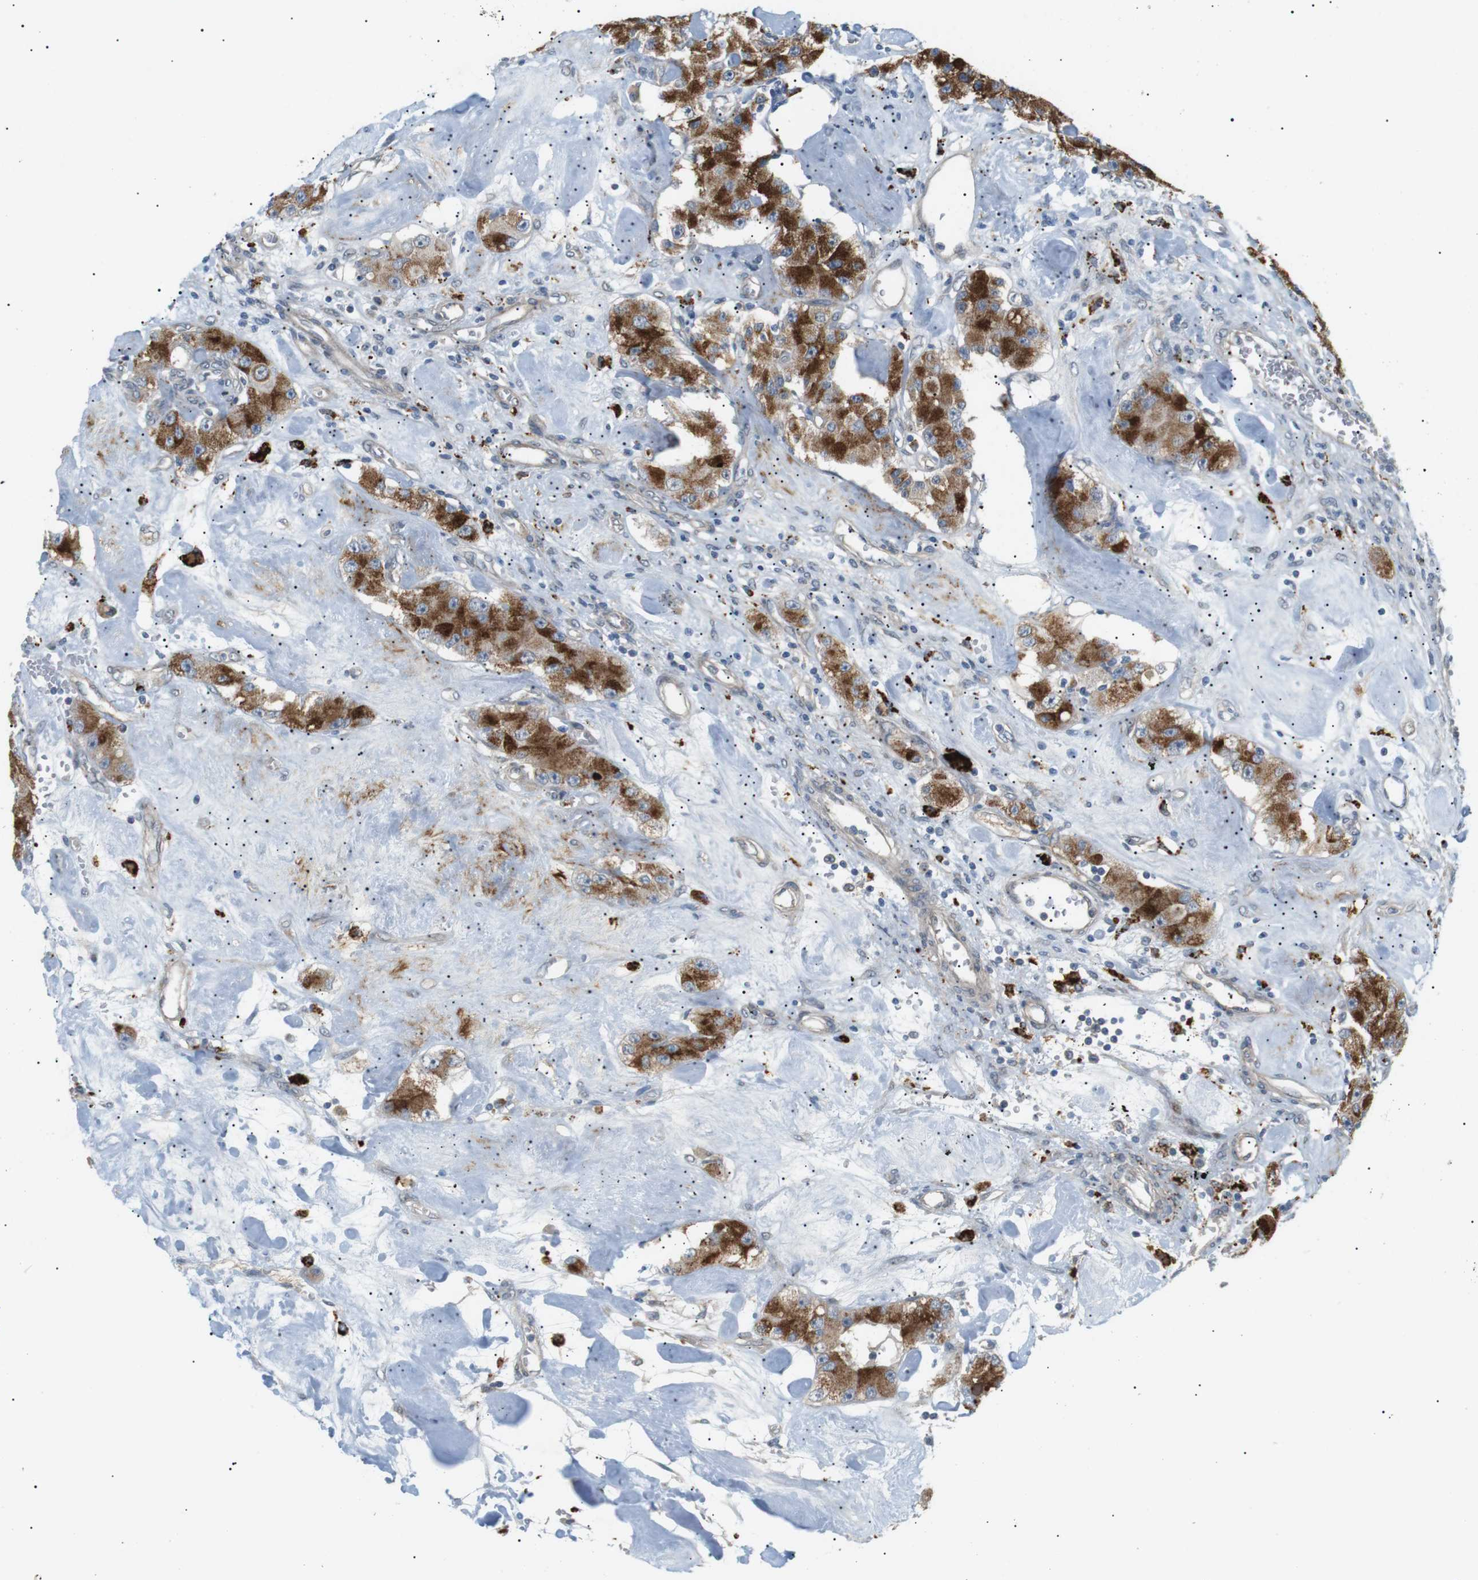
{"staining": {"intensity": "strong", "quantity": ">75%", "location": "cytoplasmic/membranous"}, "tissue": "carcinoid", "cell_type": "Tumor cells", "image_type": "cancer", "snomed": [{"axis": "morphology", "description": "Carcinoid, malignant, NOS"}, {"axis": "topography", "description": "Pancreas"}], "caption": "There is high levels of strong cytoplasmic/membranous staining in tumor cells of malignant carcinoid, as demonstrated by immunohistochemical staining (brown color).", "gene": "B4GALNT2", "patient": {"sex": "male", "age": 41}}